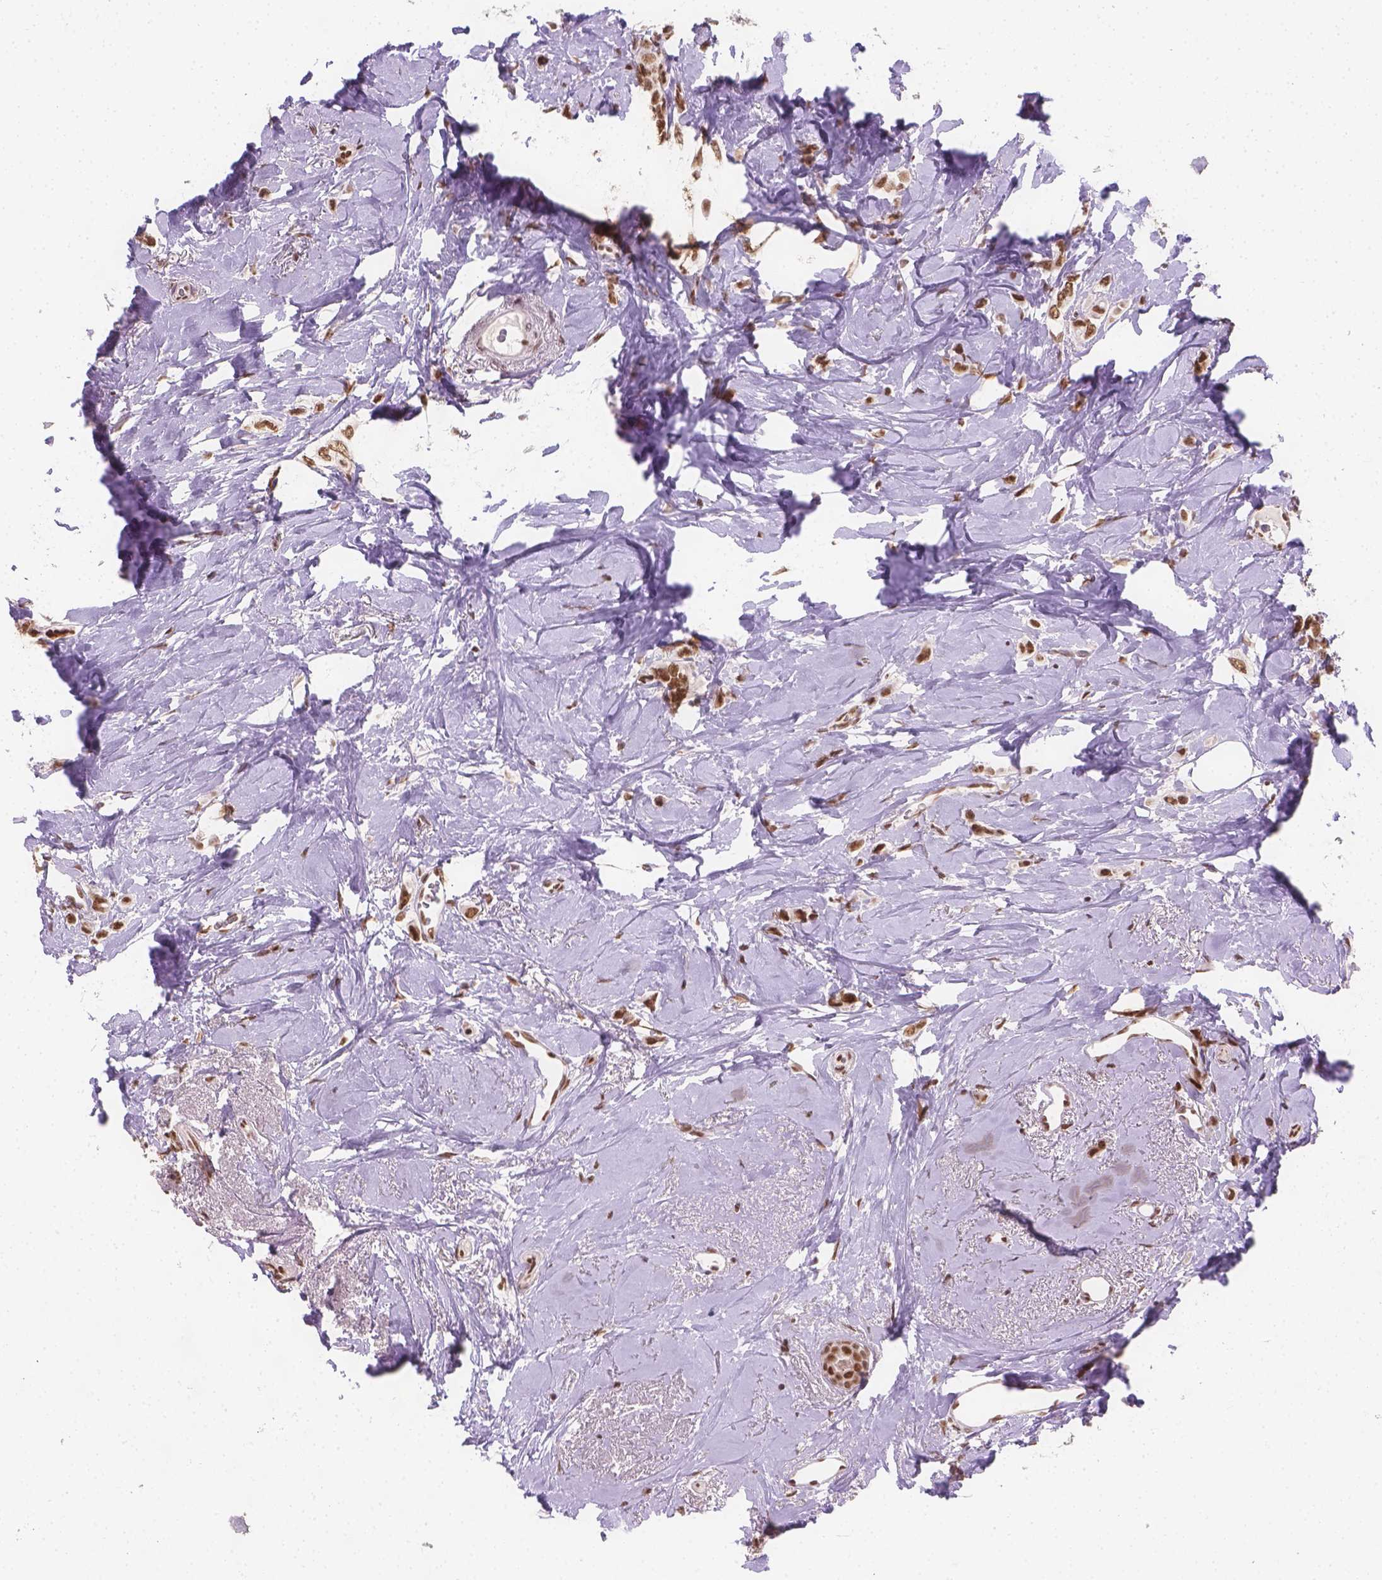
{"staining": {"intensity": "strong", "quantity": ">75%", "location": "nuclear"}, "tissue": "breast cancer", "cell_type": "Tumor cells", "image_type": "cancer", "snomed": [{"axis": "morphology", "description": "Lobular carcinoma"}, {"axis": "topography", "description": "Breast"}], "caption": "Lobular carcinoma (breast) stained with a protein marker reveals strong staining in tumor cells.", "gene": "FANCE", "patient": {"sex": "female", "age": 66}}